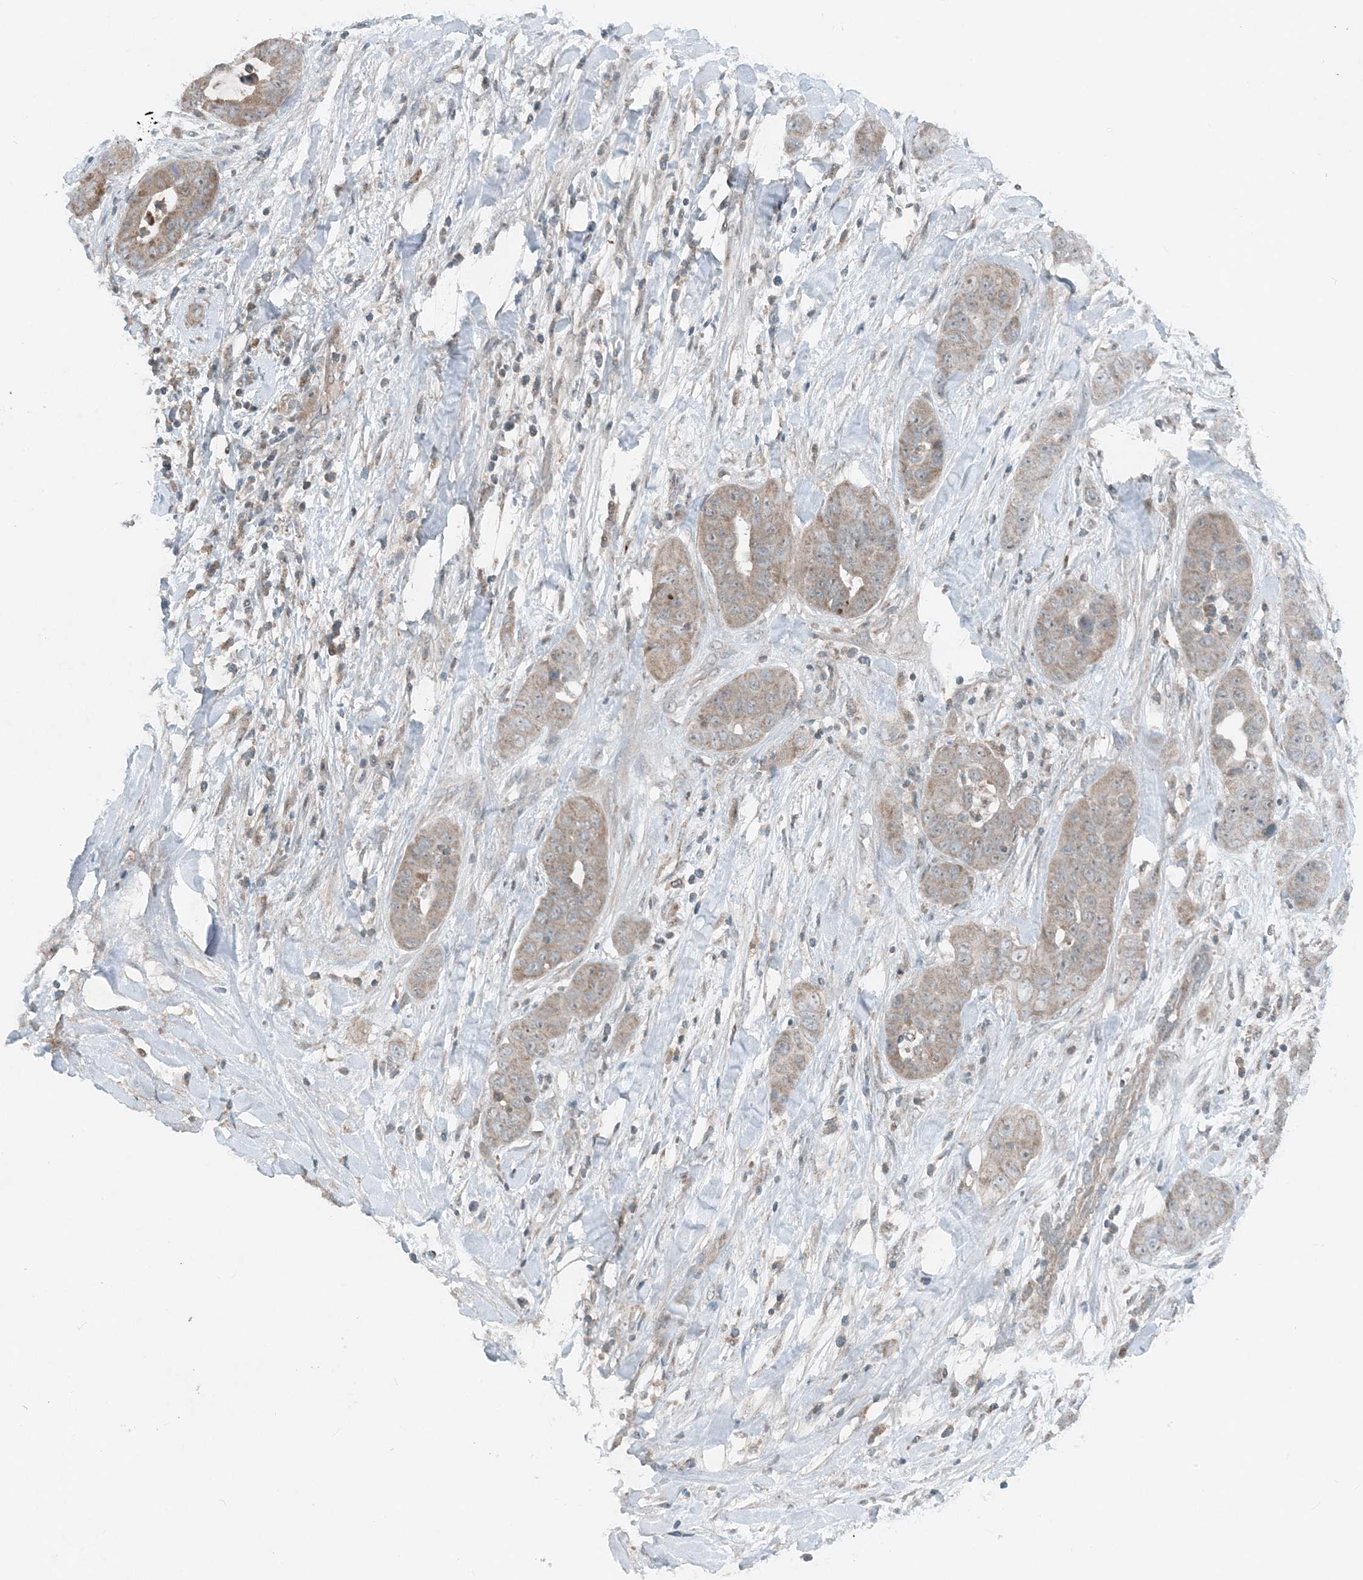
{"staining": {"intensity": "weak", "quantity": ">75%", "location": "cytoplasmic/membranous"}, "tissue": "liver cancer", "cell_type": "Tumor cells", "image_type": "cancer", "snomed": [{"axis": "morphology", "description": "Cholangiocarcinoma"}, {"axis": "topography", "description": "Liver"}], "caption": "A histopathology image of liver cancer stained for a protein exhibits weak cytoplasmic/membranous brown staining in tumor cells.", "gene": "MITD1", "patient": {"sex": "female", "age": 52}}